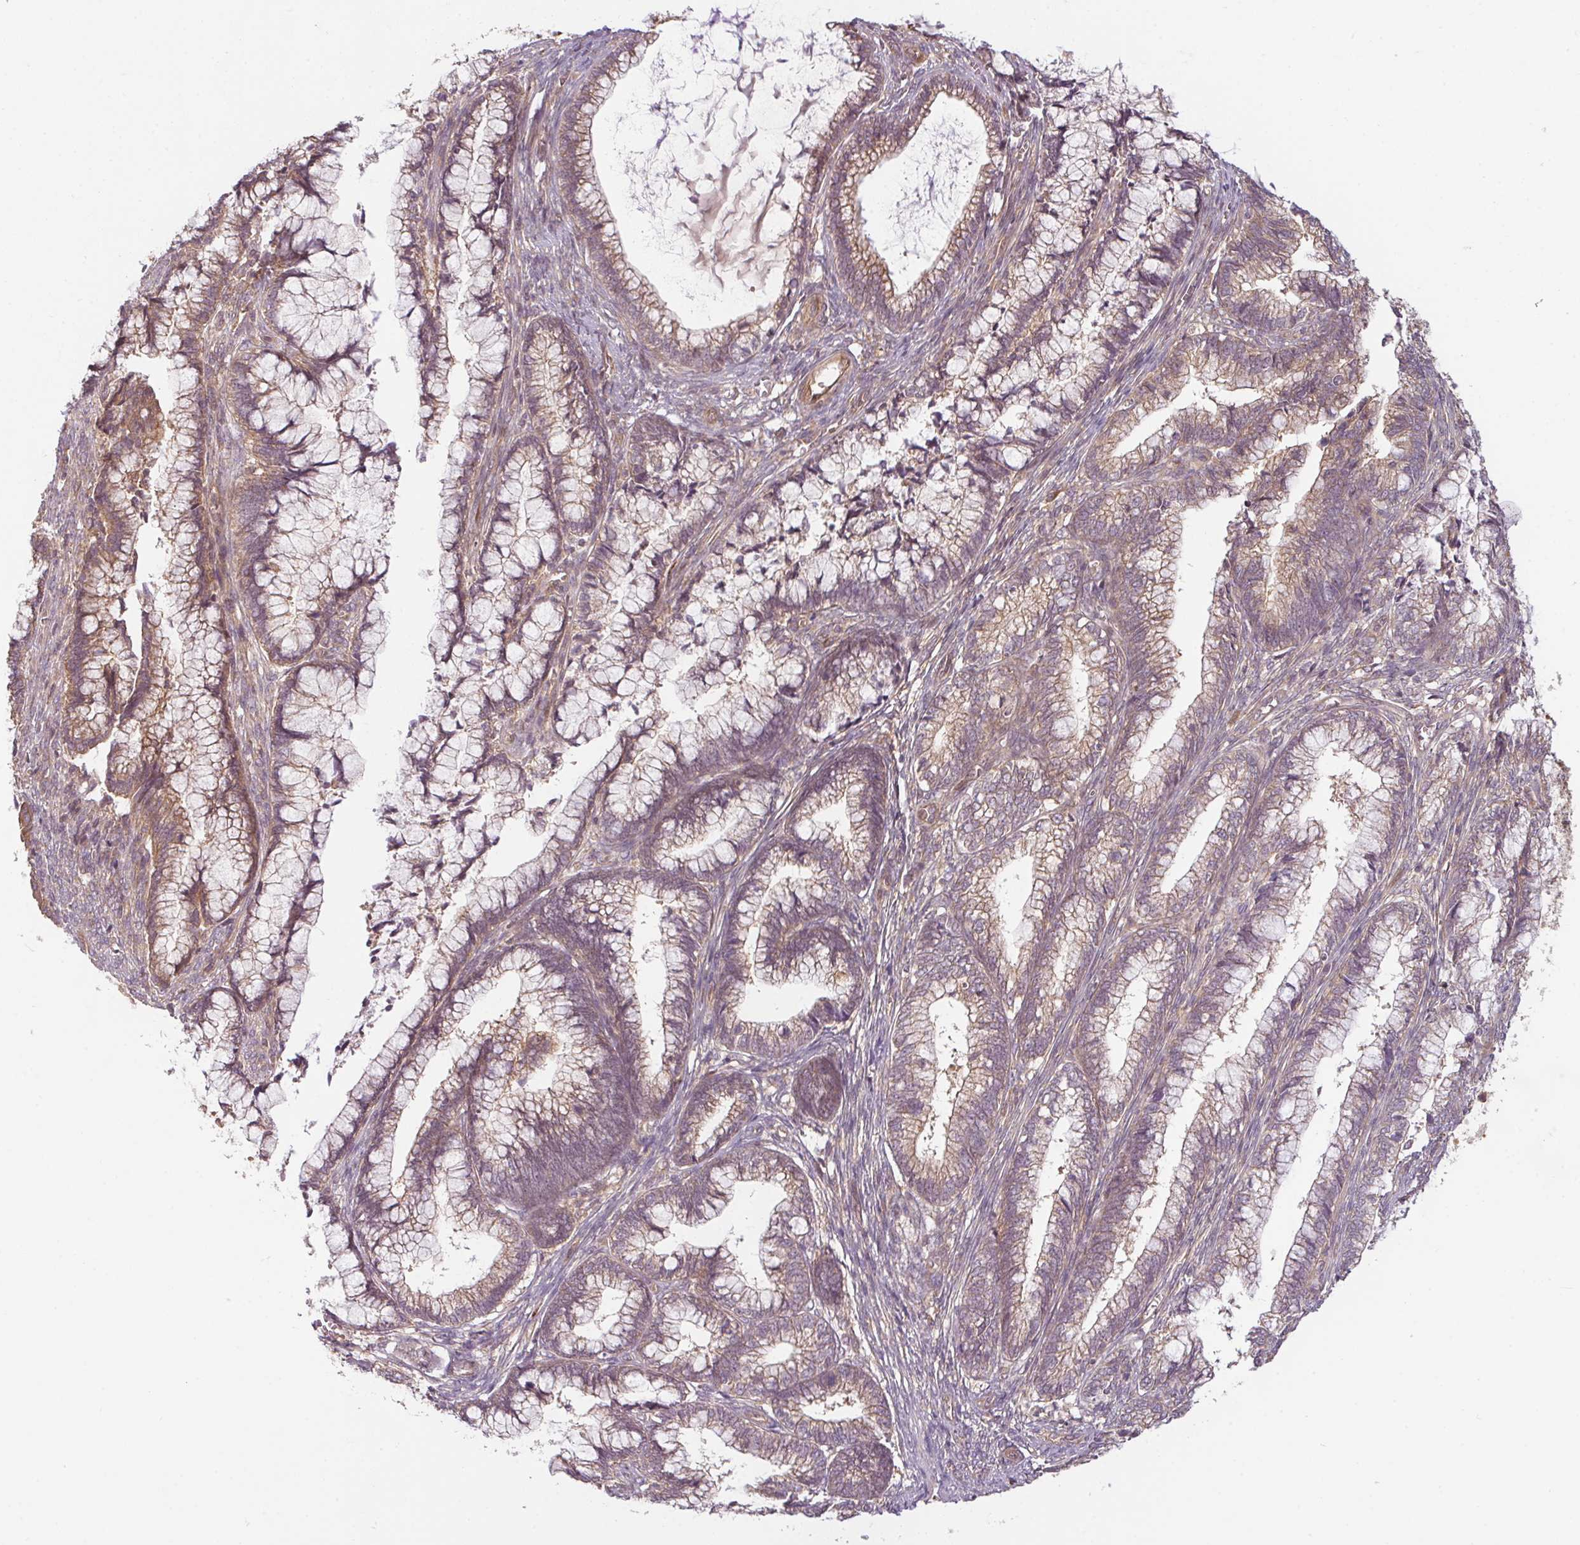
{"staining": {"intensity": "moderate", "quantity": "25%-75%", "location": "cytoplasmic/membranous"}, "tissue": "cervical cancer", "cell_type": "Tumor cells", "image_type": "cancer", "snomed": [{"axis": "morphology", "description": "Adenocarcinoma, NOS"}, {"axis": "topography", "description": "Cervix"}], "caption": "DAB immunohistochemical staining of adenocarcinoma (cervical) displays moderate cytoplasmic/membranous protein expression in approximately 25%-75% of tumor cells.", "gene": "RNF31", "patient": {"sex": "female", "age": 44}}